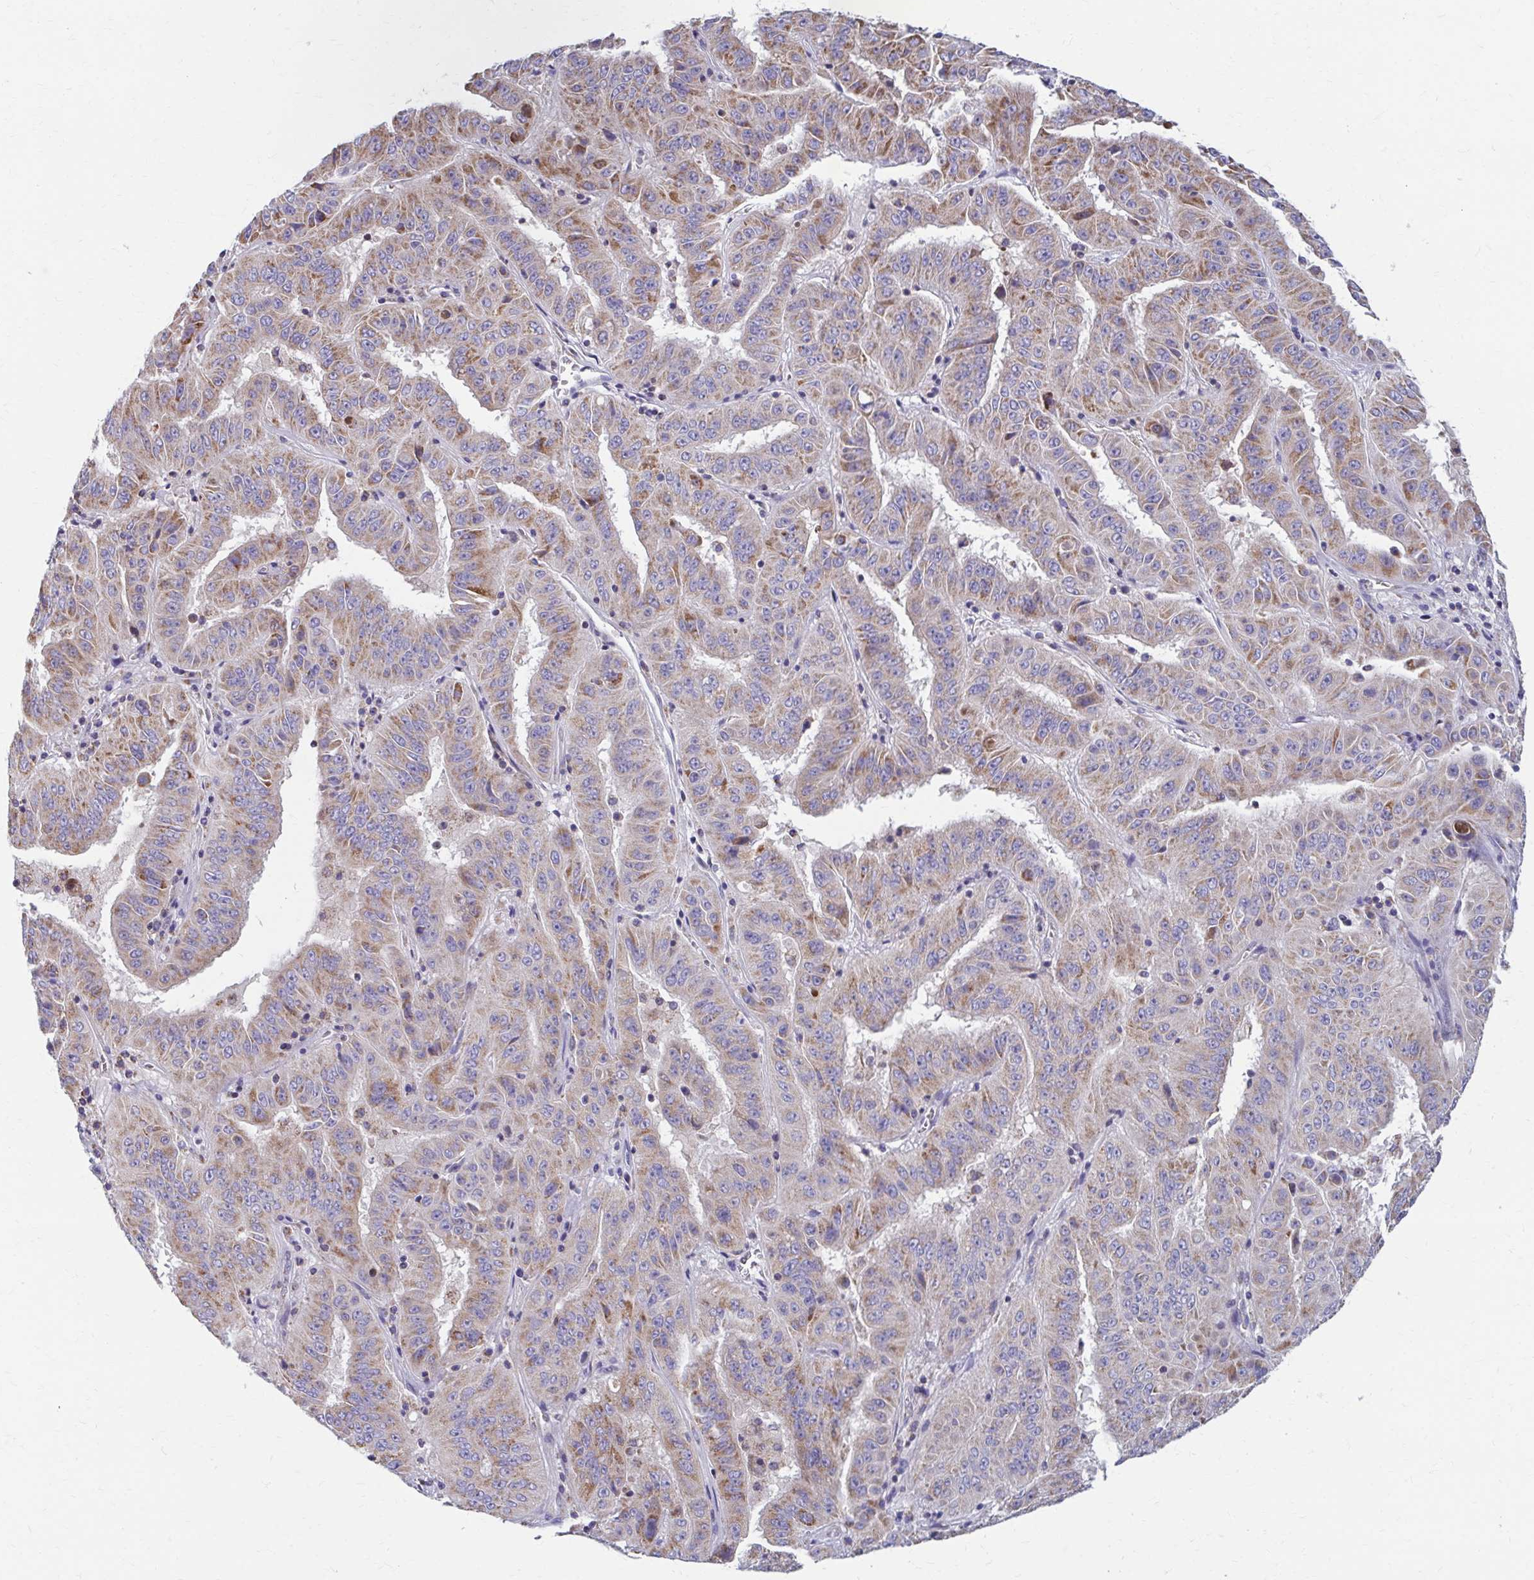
{"staining": {"intensity": "weak", "quantity": "25%-75%", "location": "cytoplasmic/membranous"}, "tissue": "pancreatic cancer", "cell_type": "Tumor cells", "image_type": "cancer", "snomed": [{"axis": "morphology", "description": "Adenocarcinoma, NOS"}, {"axis": "topography", "description": "Pancreas"}], "caption": "Immunohistochemistry (DAB (3,3'-diaminobenzidine)) staining of human adenocarcinoma (pancreatic) demonstrates weak cytoplasmic/membranous protein positivity in approximately 25%-75% of tumor cells.", "gene": "RCC1L", "patient": {"sex": "male", "age": 63}}